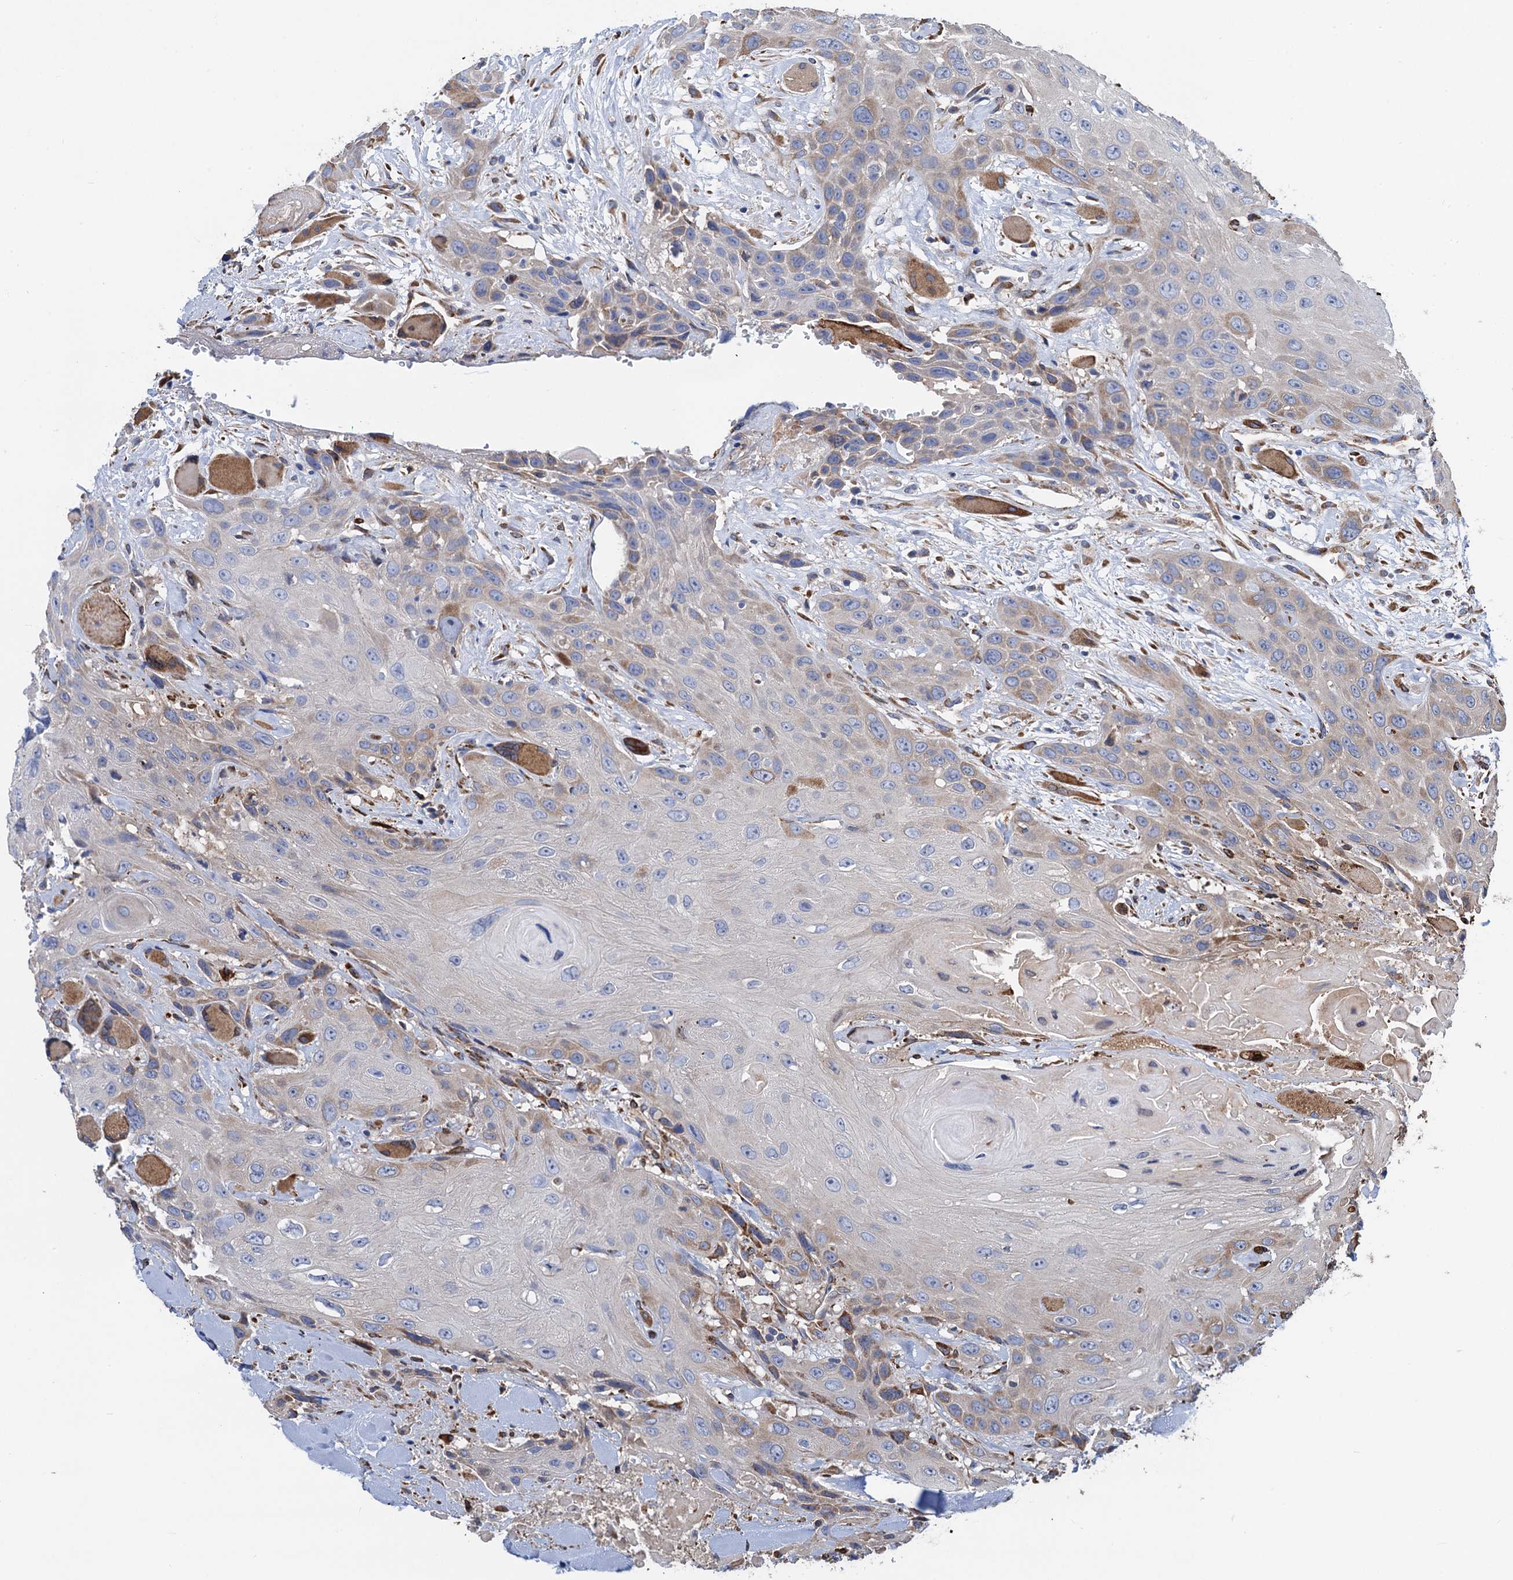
{"staining": {"intensity": "weak", "quantity": "<25%", "location": "cytoplasmic/membranous"}, "tissue": "head and neck cancer", "cell_type": "Tumor cells", "image_type": "cancer", "snomed": [{"axis": "morphology", "description": "Squamous cell carcinoma, NOS"}, {"axis": "topography", "description": "Head-Neck"}], "caption": "A micrograph of head and neck squamous cell carcinoma stained for a protein shows no brown staining in tumor cells. (DAB (3,3'-diaminobenzidine) IHC, high magnification).", "gene": "CNNM1", "patient": {"sex": "male", "age": 81}}